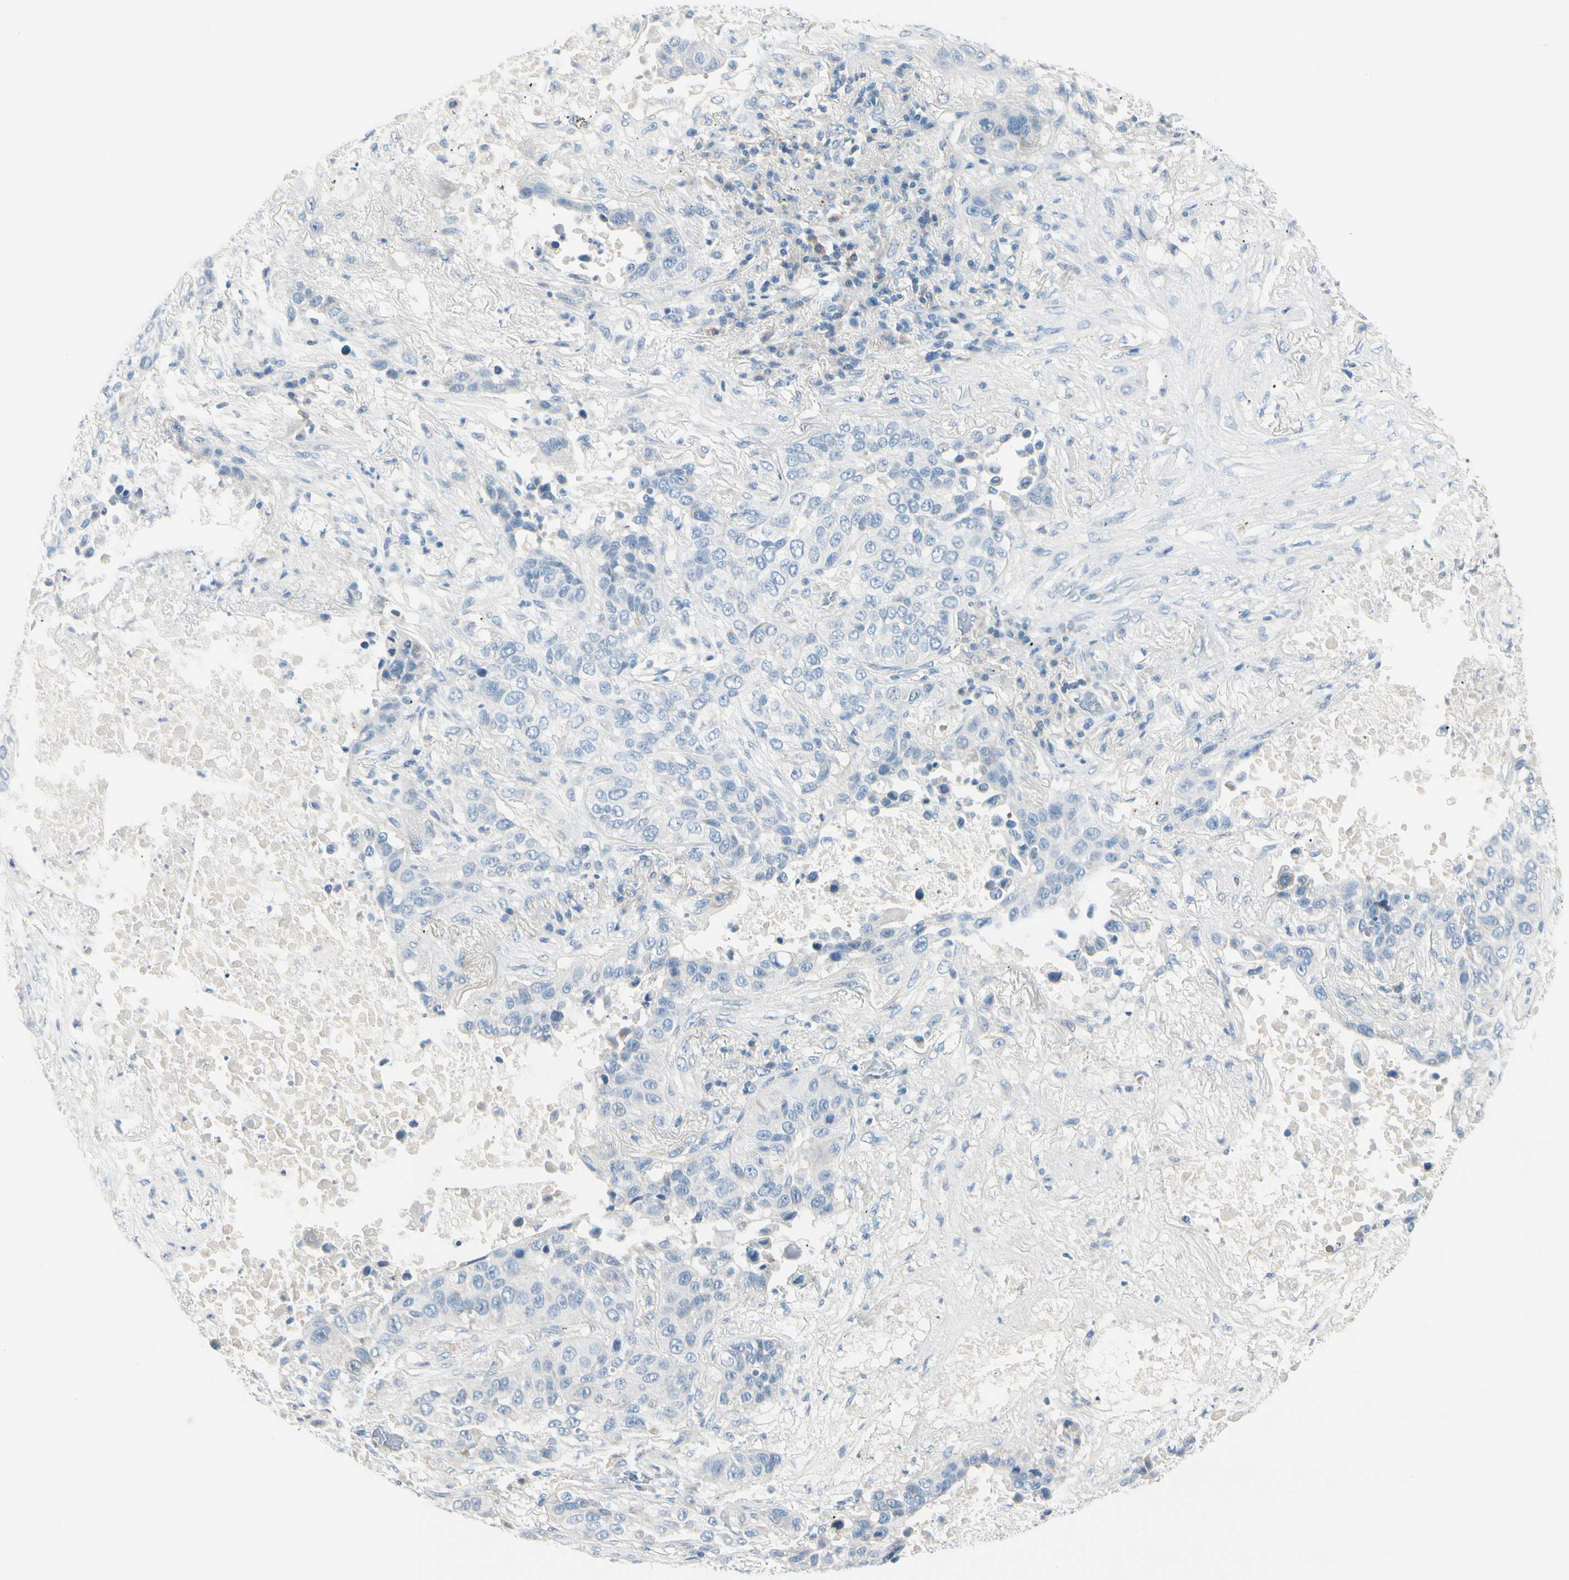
{"staining": {"intensity": "negative", "quantity": "none", "location": "none"}, "tissue": "lung cancer", "cell_type": "Tumor cells", "image_type": "cancer", "snomed": [{"axis": "morphology", "description": "Squamous cell carcinoma, NOS"}, {"axis": "topography", "description": "Lung"}], "caption": "This is a photomicrograph of IHC staining of squamous cell carcinoma (lung), which shows no expression in tumor cells.", "gene": "PEBP1", "patient": {"sex": "male", "age": 57}}